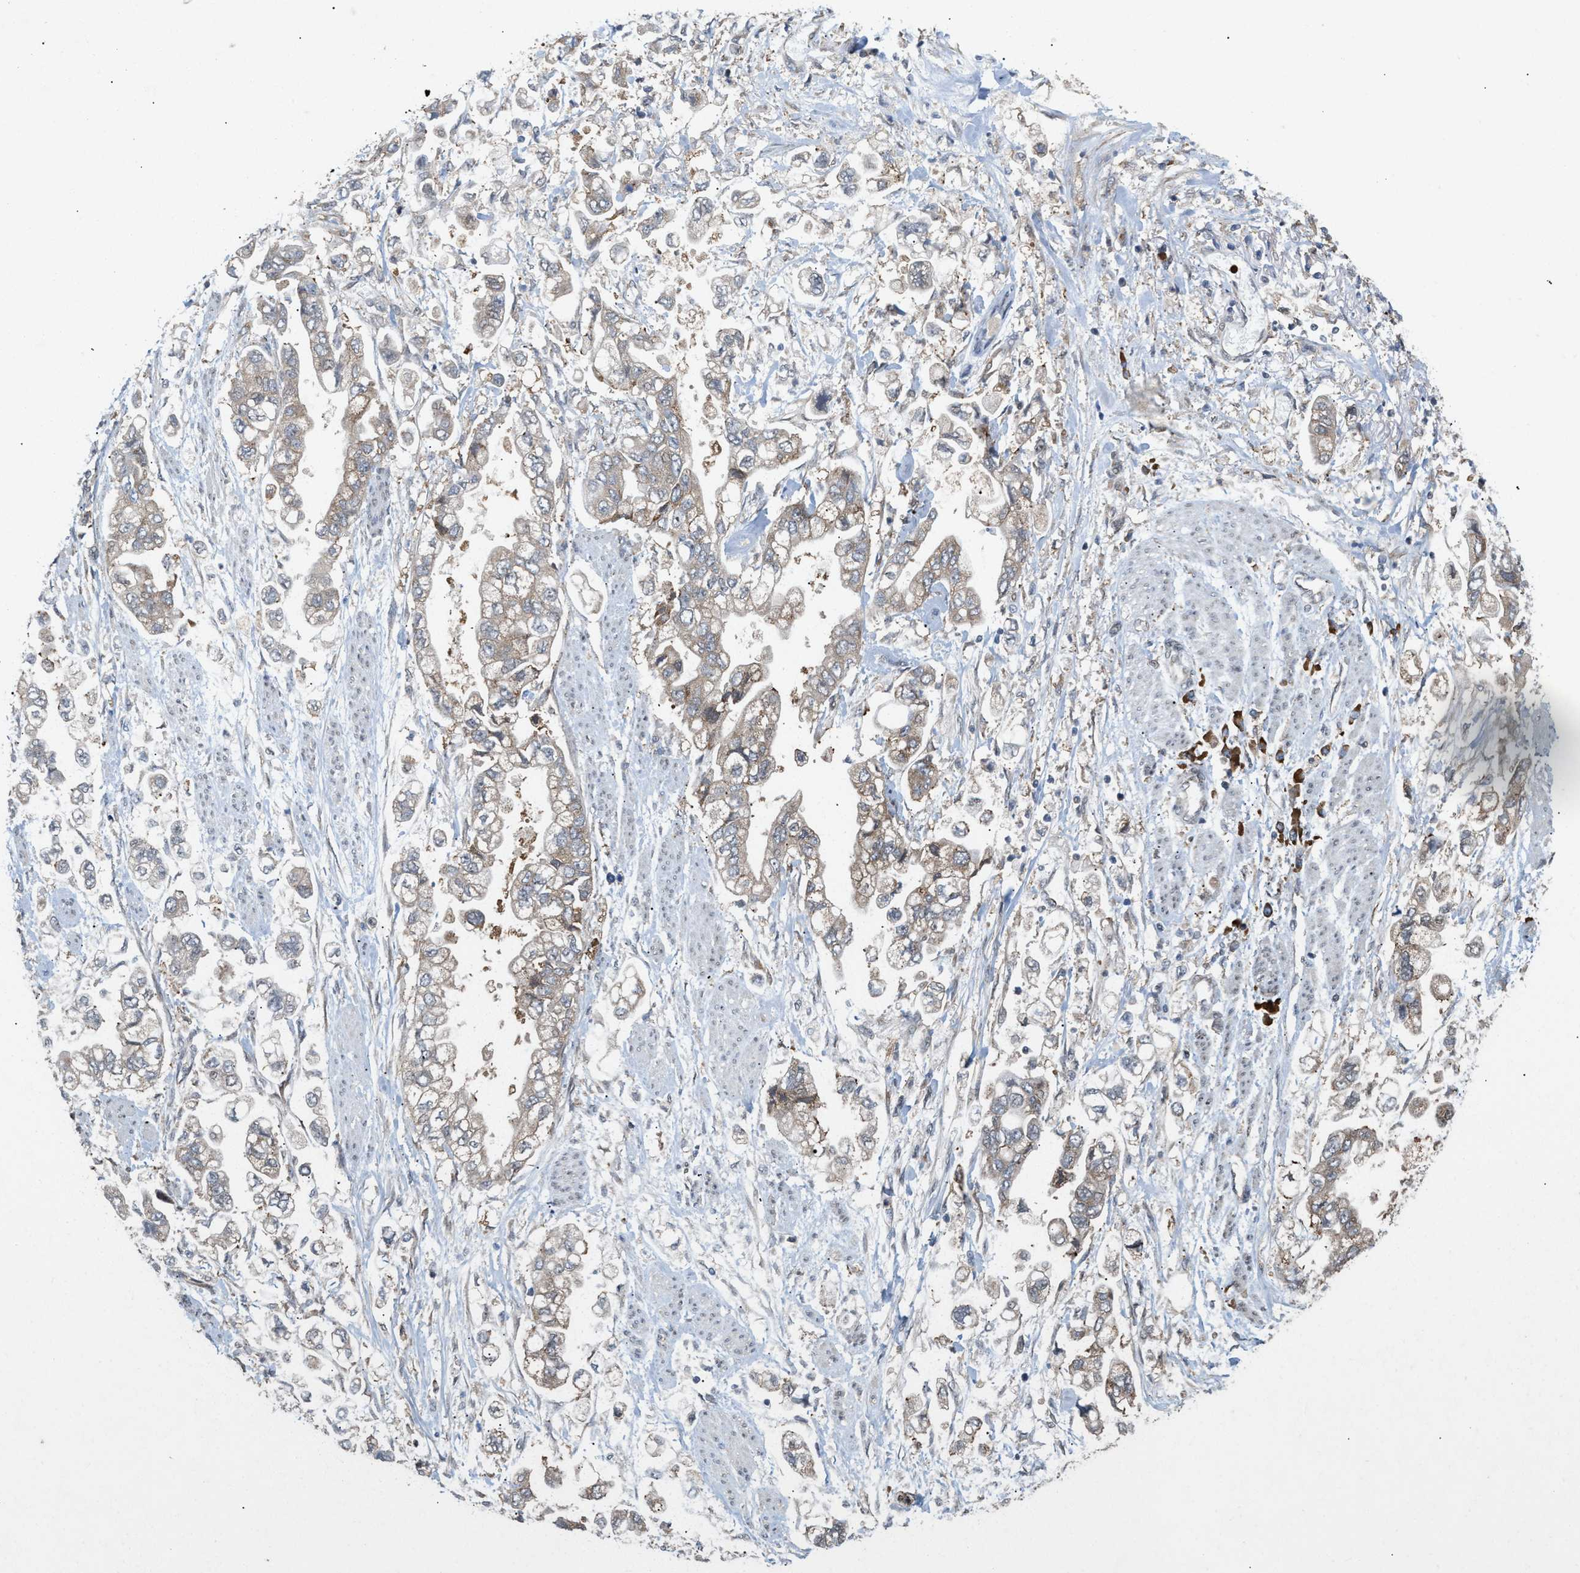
{"staining": {"intensity": "weak", "quantity": "<25%", "location": "cytoplasmic/membranous"}, "tissue": "stomach cancer", "cell_type": "Tumor cells", "image_type": "cancer", "snomed": [{"axis": "morphology", "description": "Normal tissue, NOS"}, {"axis": "morphology", "description": "Adenocarcinoma, NOS"}, {"axis": "topography", "description": "Stomach"}], "caption": "Histopathology image shows no protein staining in tumor cells of stomach adenocarcinoma tissue.", "gene": "MFSD6", "patient": {"sex": "male", "age": 62}}